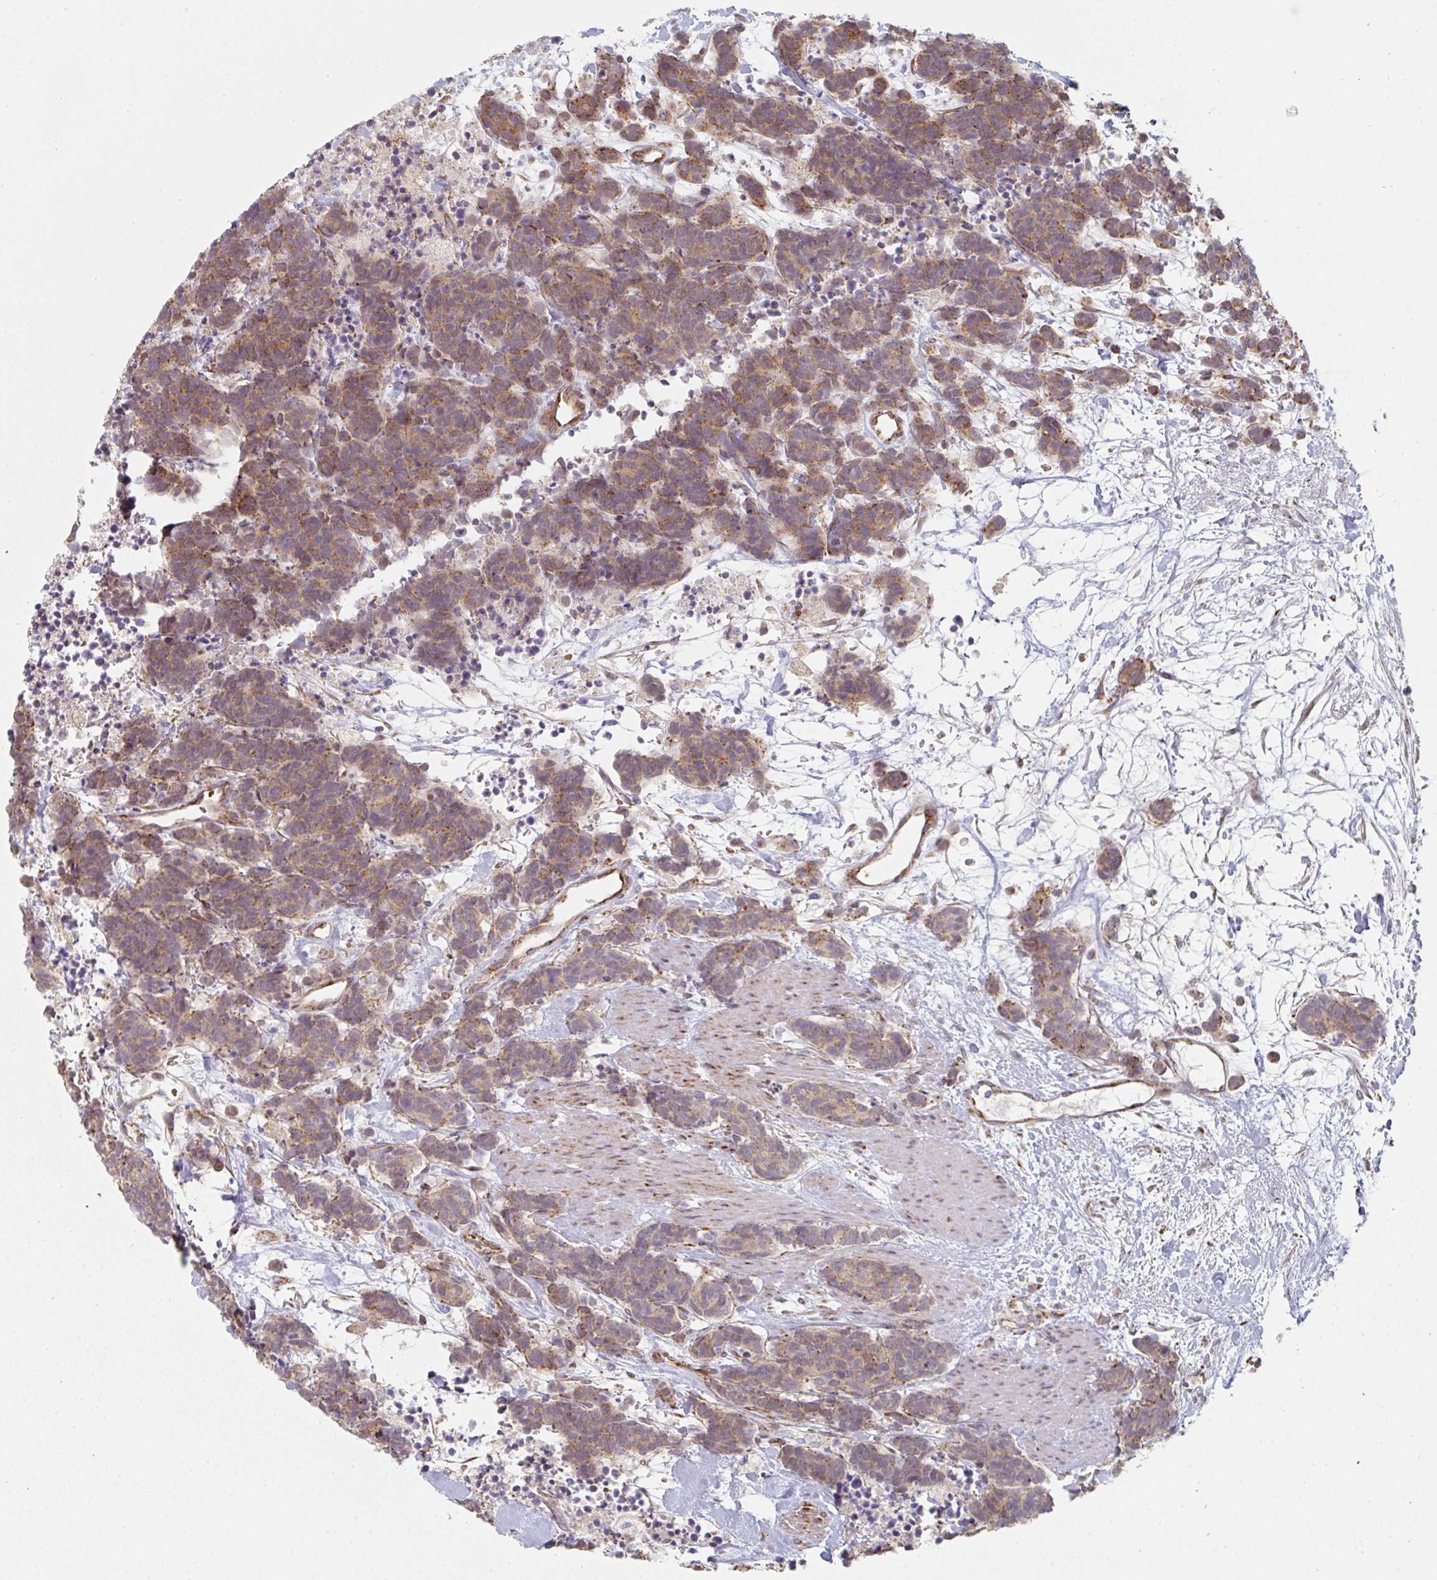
{"staining": {"intensity": "moderate", "quantity": ">75%", "location": "cytoplasmic/membranous"}, "tissue": "carcinoid", "cell_type": "Tumor cells", "image_type": "cancer", "snomed": [{"axis": "morphology", "description": "Carcinoma, NOS"}, {"axis": "morphology", "description": "Carcinoid, malignant, NOS"}, {"axis": "topography", "description": "Prostate"}], "caption": "This is a histology image of IHC staining of carcinoma, which shows moderate positivity in the cytoplasmic/membranous of tumor cells.", "gene": "ZNF526", "patient": {"sex": "male", "age": 57}}